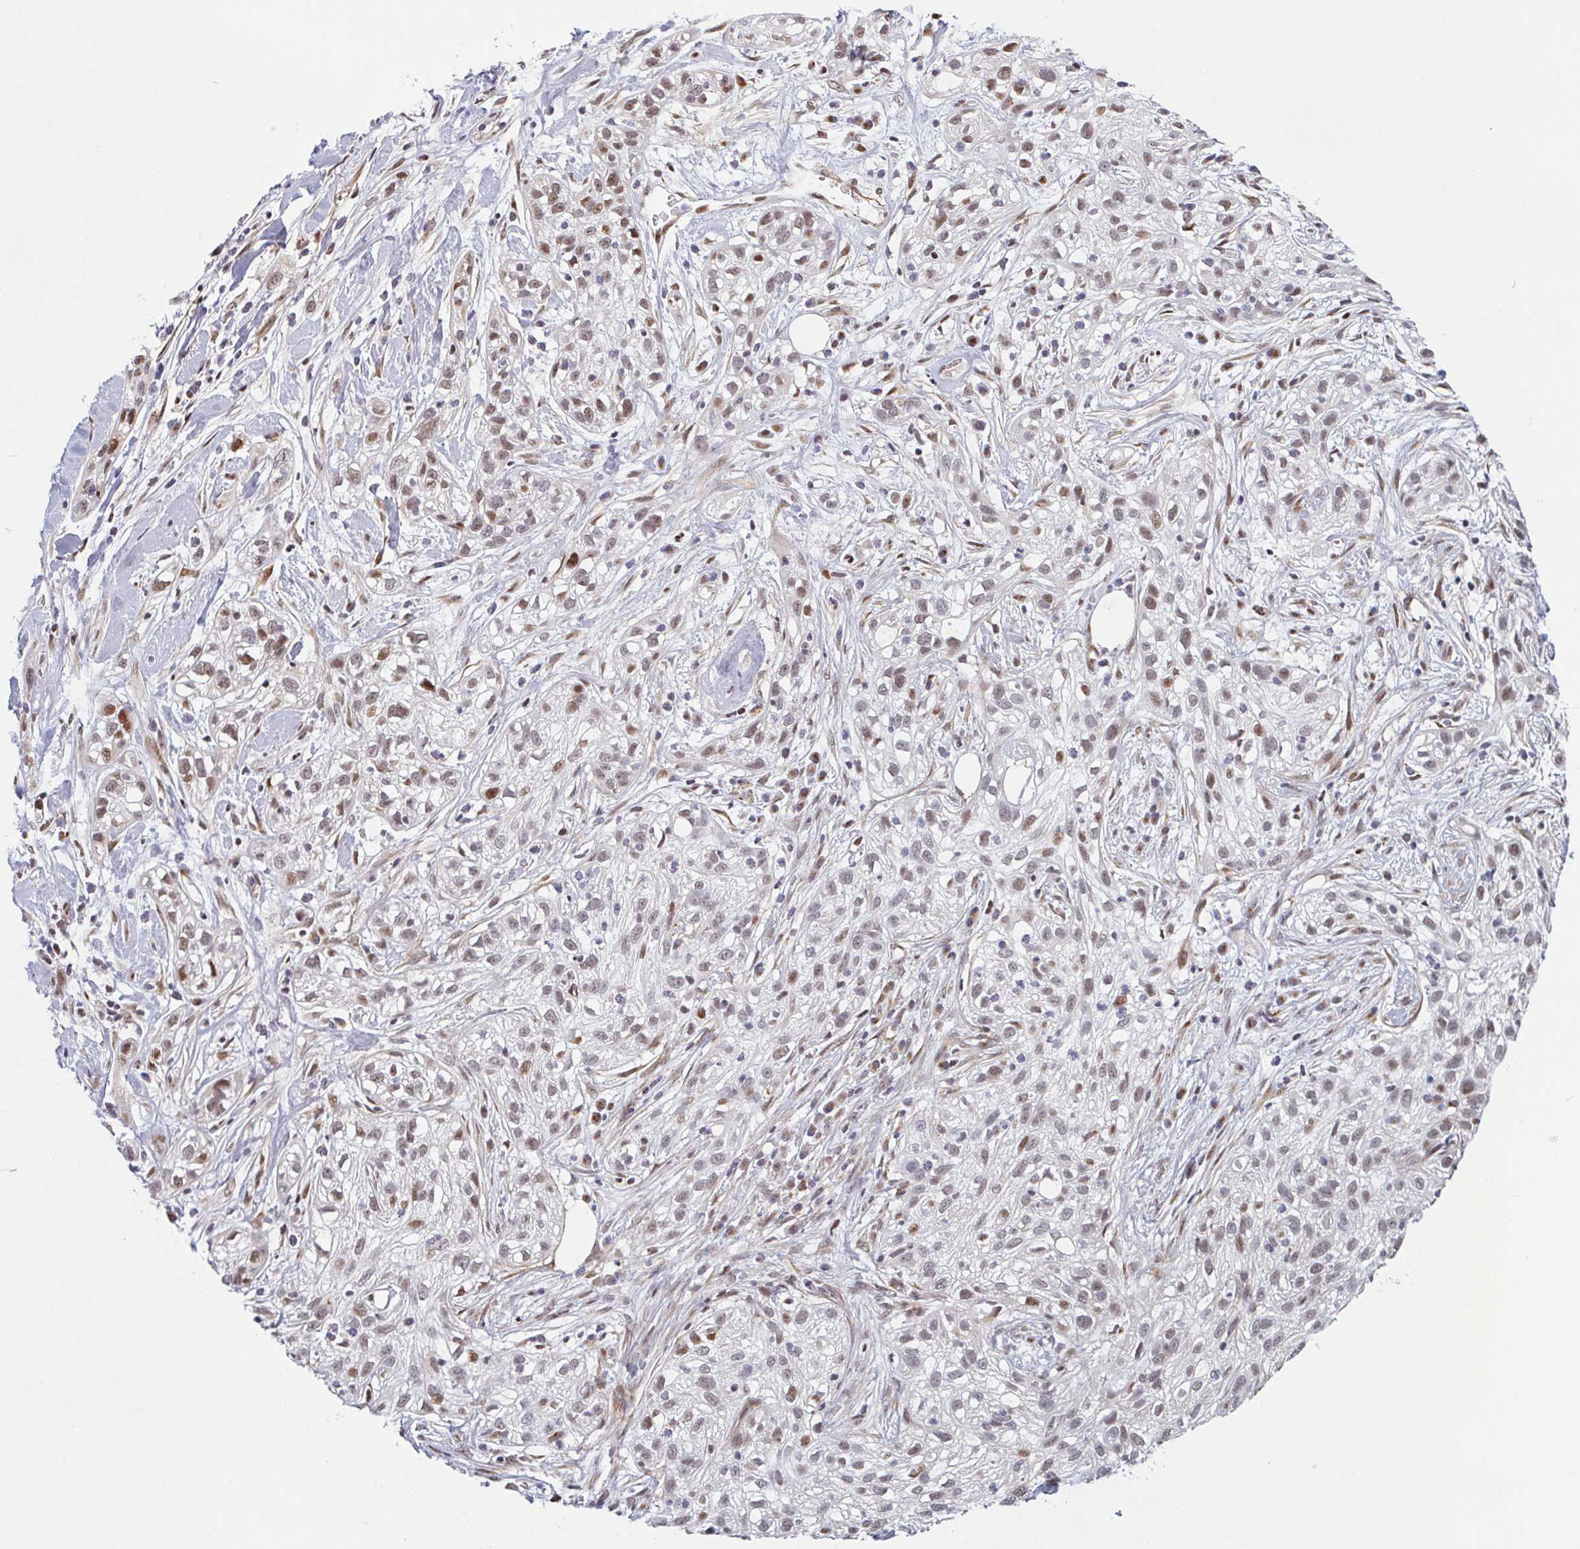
{"staining": {"intensity": "moderate", "quantity": "25%-75%", "location": "nuclear"}, "tissue": "skin cancer", "cell_type": "Tumor cells", "image_type": "cancer", "snomed": [{"axis": "morphology", "description": "Squamous cell carcinoma, NOS"}, {"axis": "topography", "description": "Skin"}], "caption": "Squamous cell carcinoma (skin) was stained to show a protein in brown. There is medium levels of moderate nuclear positivity in about 25%-75% of tumor cells.", "gene": "TMEM119", "patient": {"sex": "male", "age": 82}}